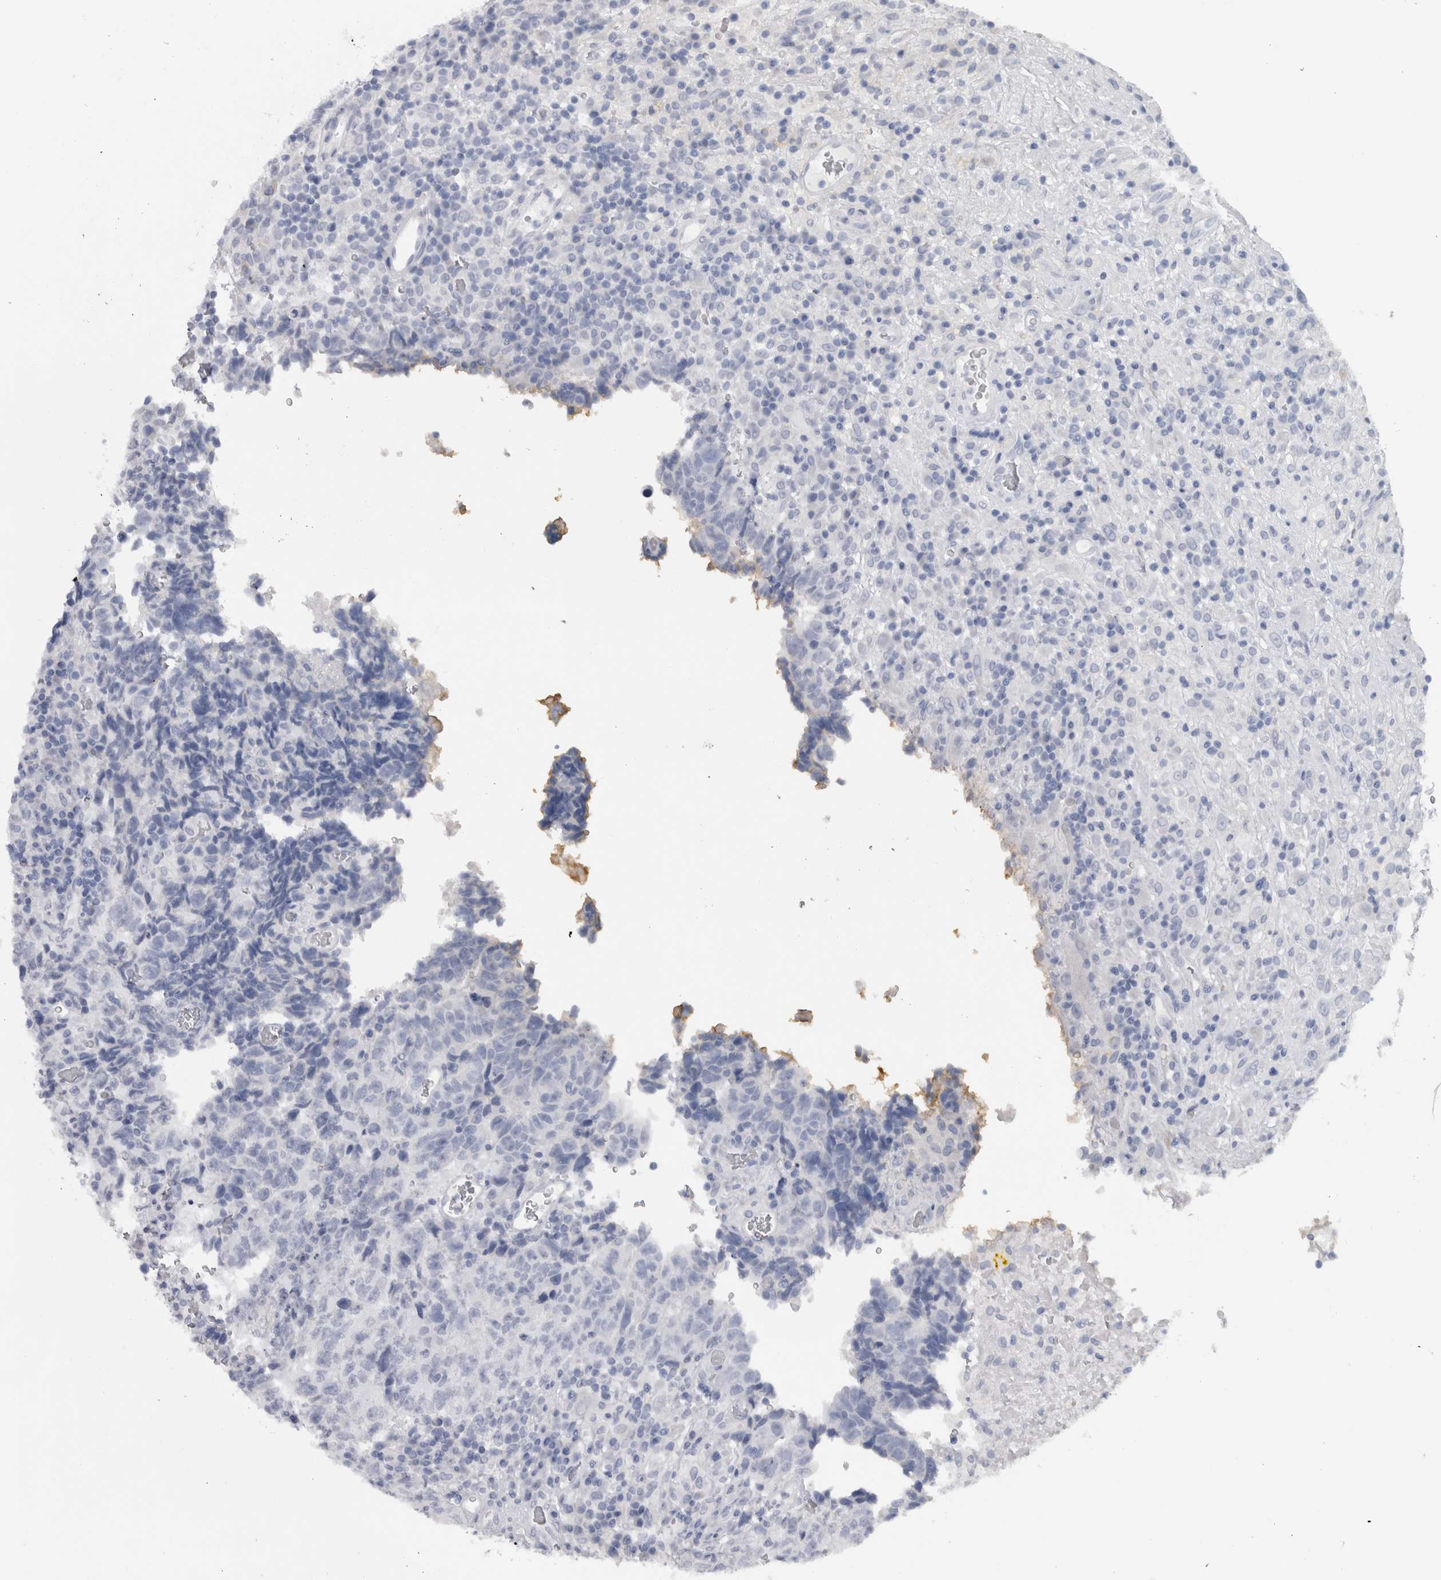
{"staining": {"intensity": "negative", "quantity": "none", "location": "none"}, "tissue": "testis cancer", "cell_type": "Tumor cells", "image_type": "cancer", "snomed": [{"axis": "morphology", "description": "Necrosis, NOS"}, {"axis": "morphology", "description": "Carcinoma, Embryonal, NOS"}, {"axis": "topography", "description": "Testis"}], "caption": "Embryonal carcinoma (testis) was stained to show a protein in brown. There is no significant staining in tumor cells.", "gene": "MSMB", "patient": {"sex": "male", "age": 19}}